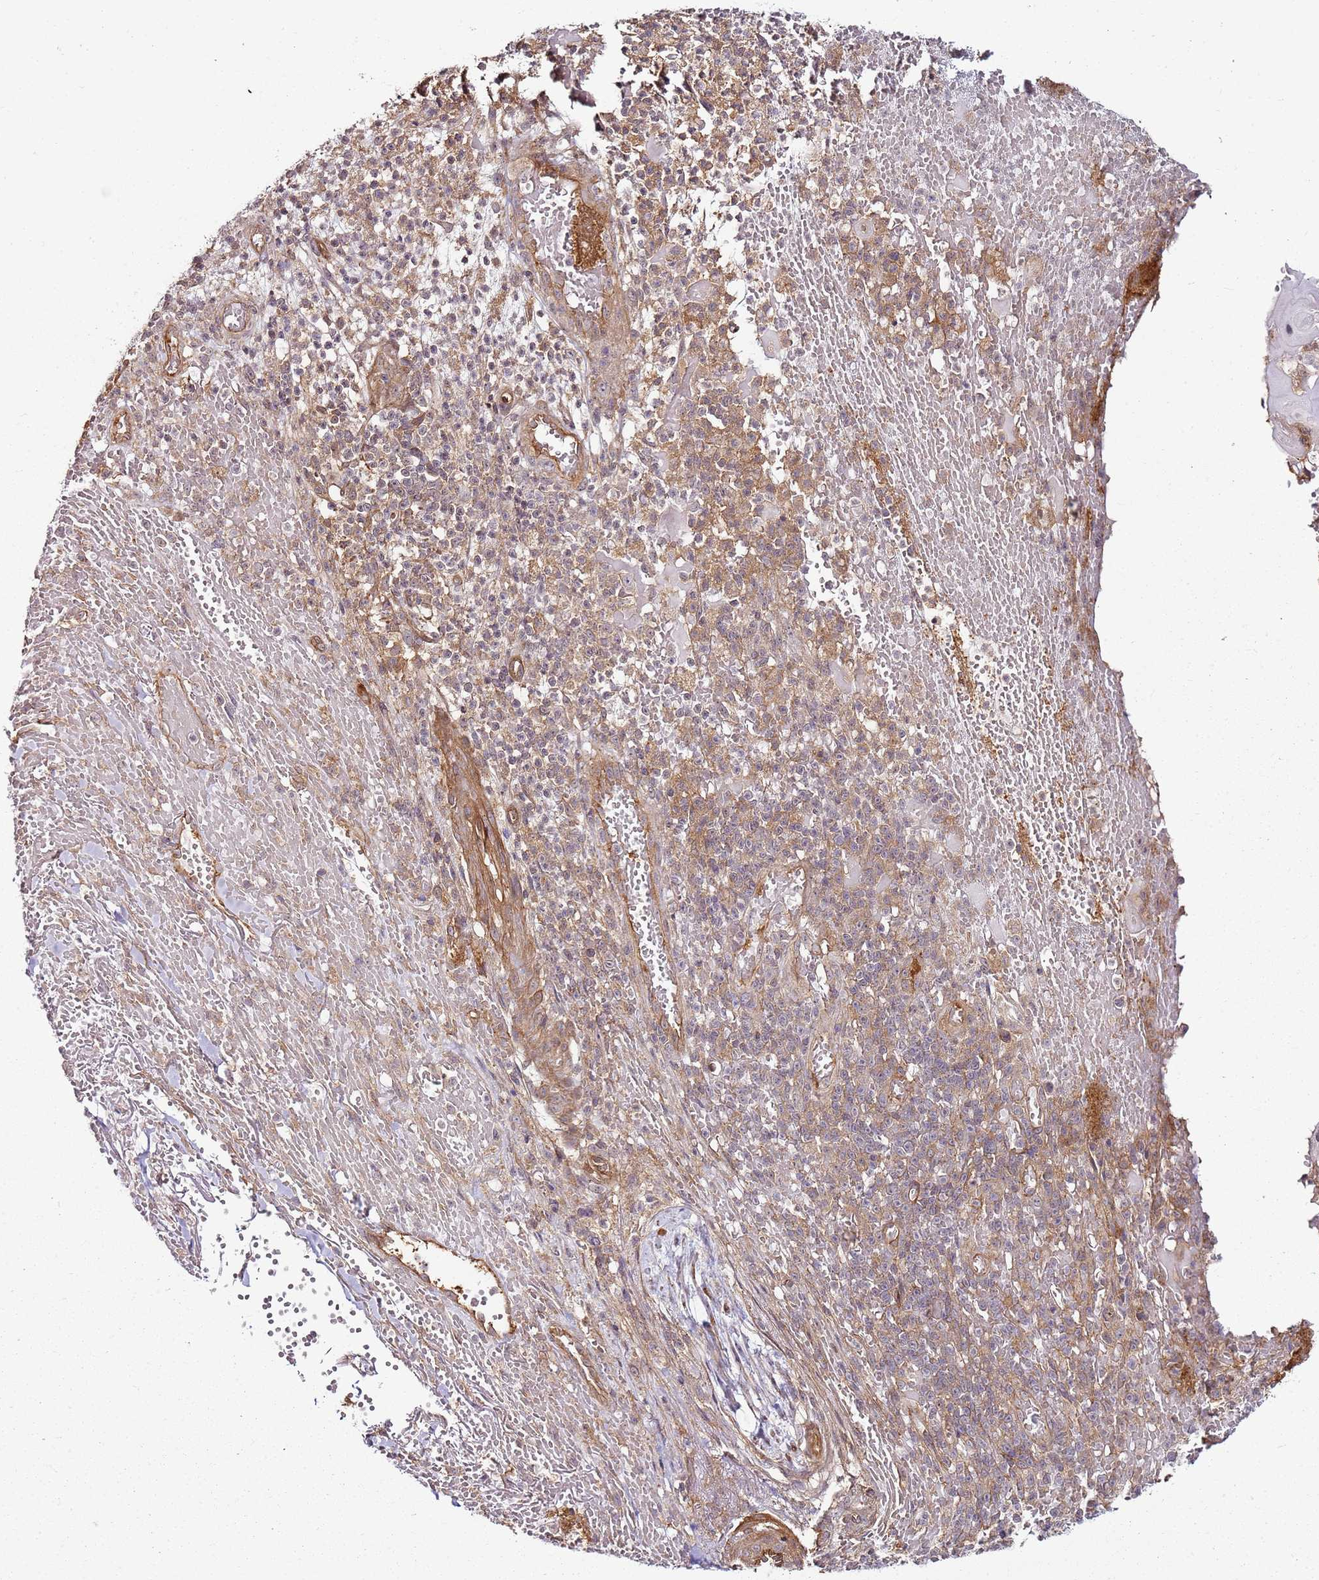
{"staining": {"intensity": "weak", "quantity": "<25%", "location": "cytoplasmic/membranous"}, "tissue": "skin cancer", "cell_type": "Tumor cells", "image_type": "cancer", "snomed": [{"axis": "morphology", "description": "Normal tissue, NOS"}, {"axis": "morphology", "description": "Squamous cell carcinoma, NOS"}, {"axis": "topography", "description": "Skin"}, {"axis": "topography", "description": "Cartilage tissue"}], "caption": "This histopathology image is of skin cancer (squamous cell carcinoma) stained with immunohistochemistry to label a protein in brown with the nuclei are counter-stained blue. There is no expression in tumor cells.", "gene": "CCNYL1", "patient": {"sex": "female", "age": 79}}